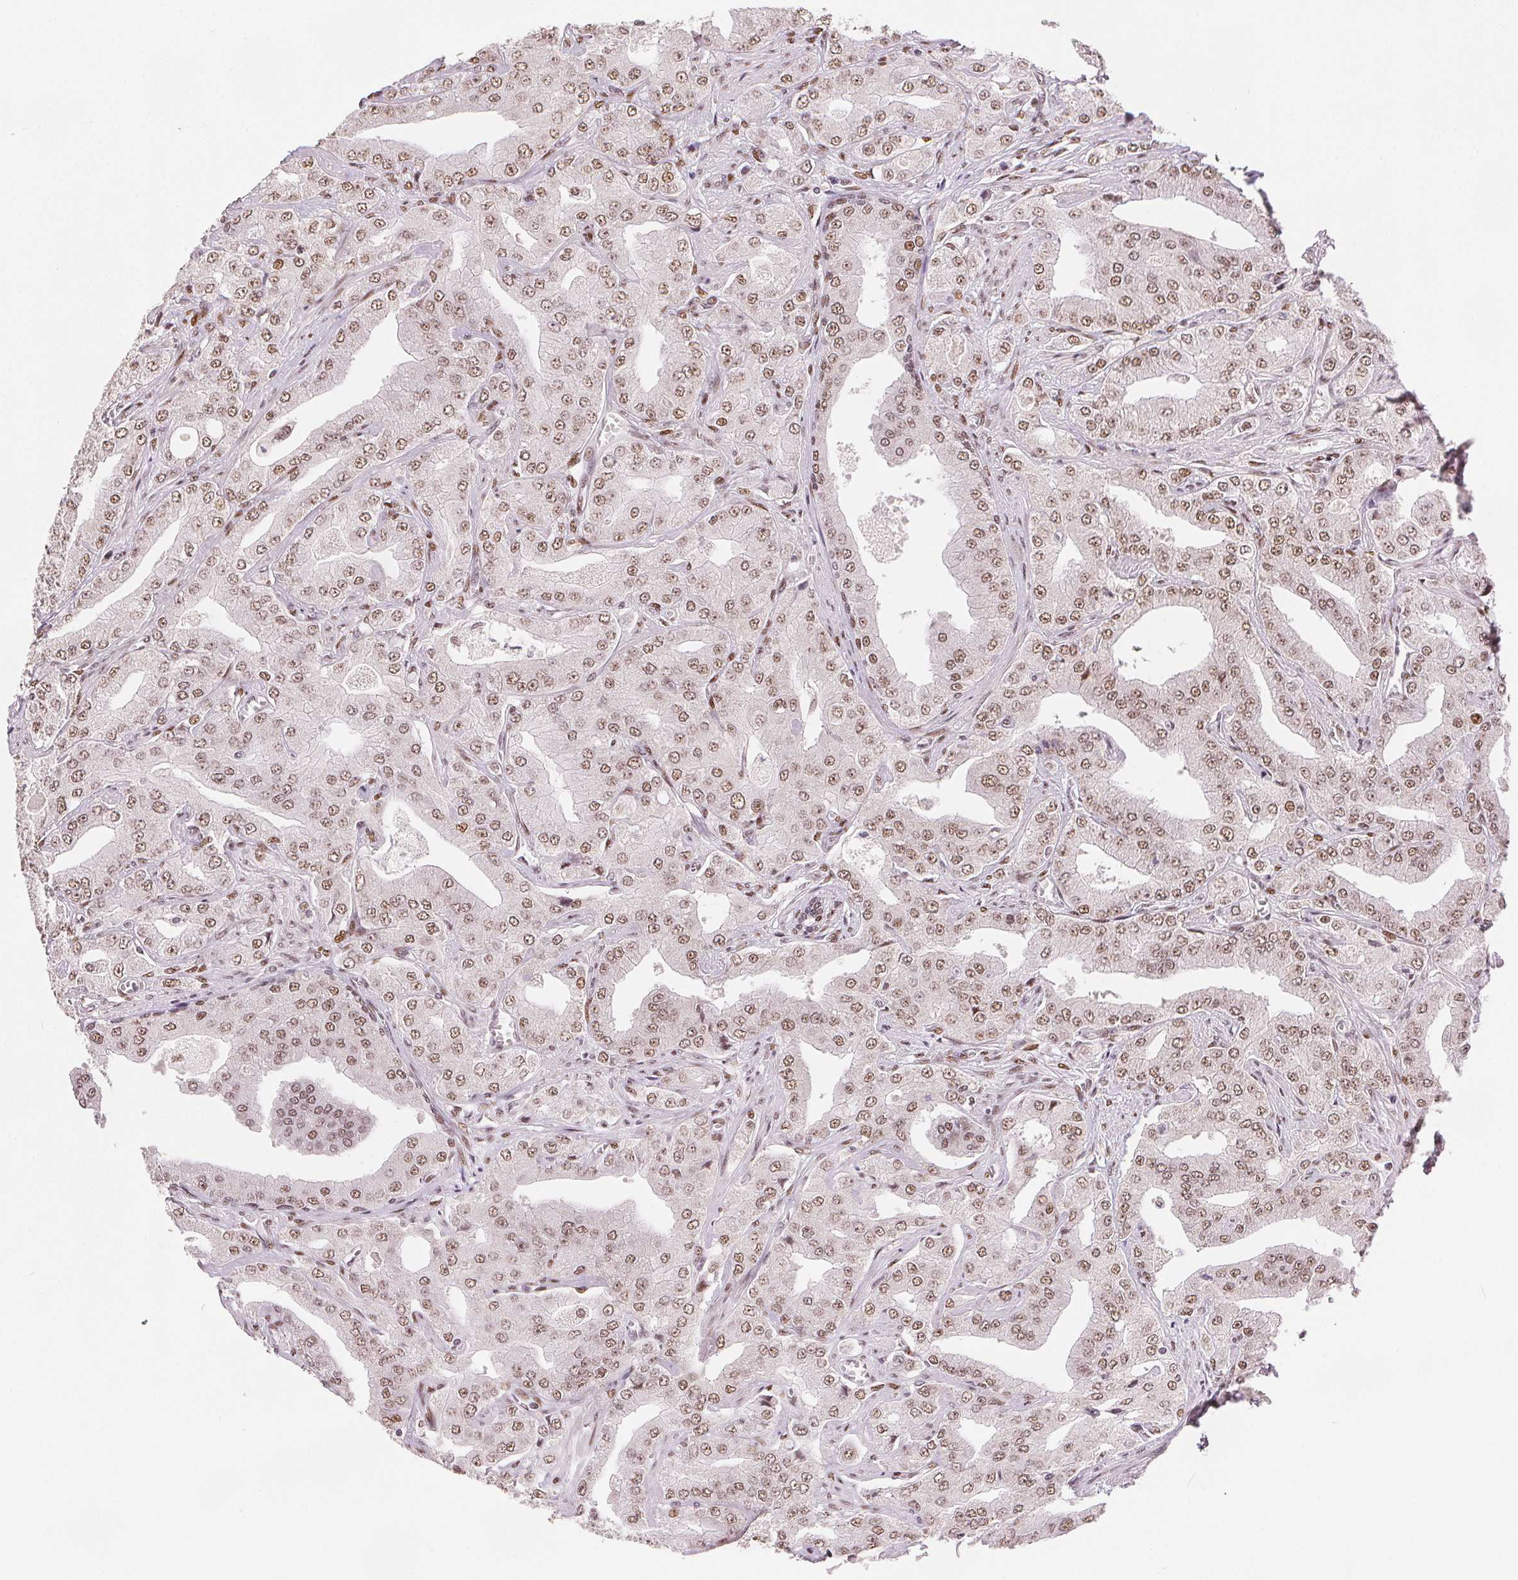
{"staining": {"intensity": "weak", "quantity": ">75%", "location": "nuclear"}, "tissue": "prostate cancer", "cell_type": "Tumor cells", "image_type": "cancer", "snomed": [{"axis": "morphology", "description": "Adenocarcinoma, Low grade"}, {"axis": "topography", "description": "Prostate"}], "caption": "This image demonstrates immunohistochemistry (IHC) staining of prostate cancer, with low weak nuclear expression in about >75% of tumor cells.", "gene": "ZNF703", "patient": {"sex": "male", "age": 60}}